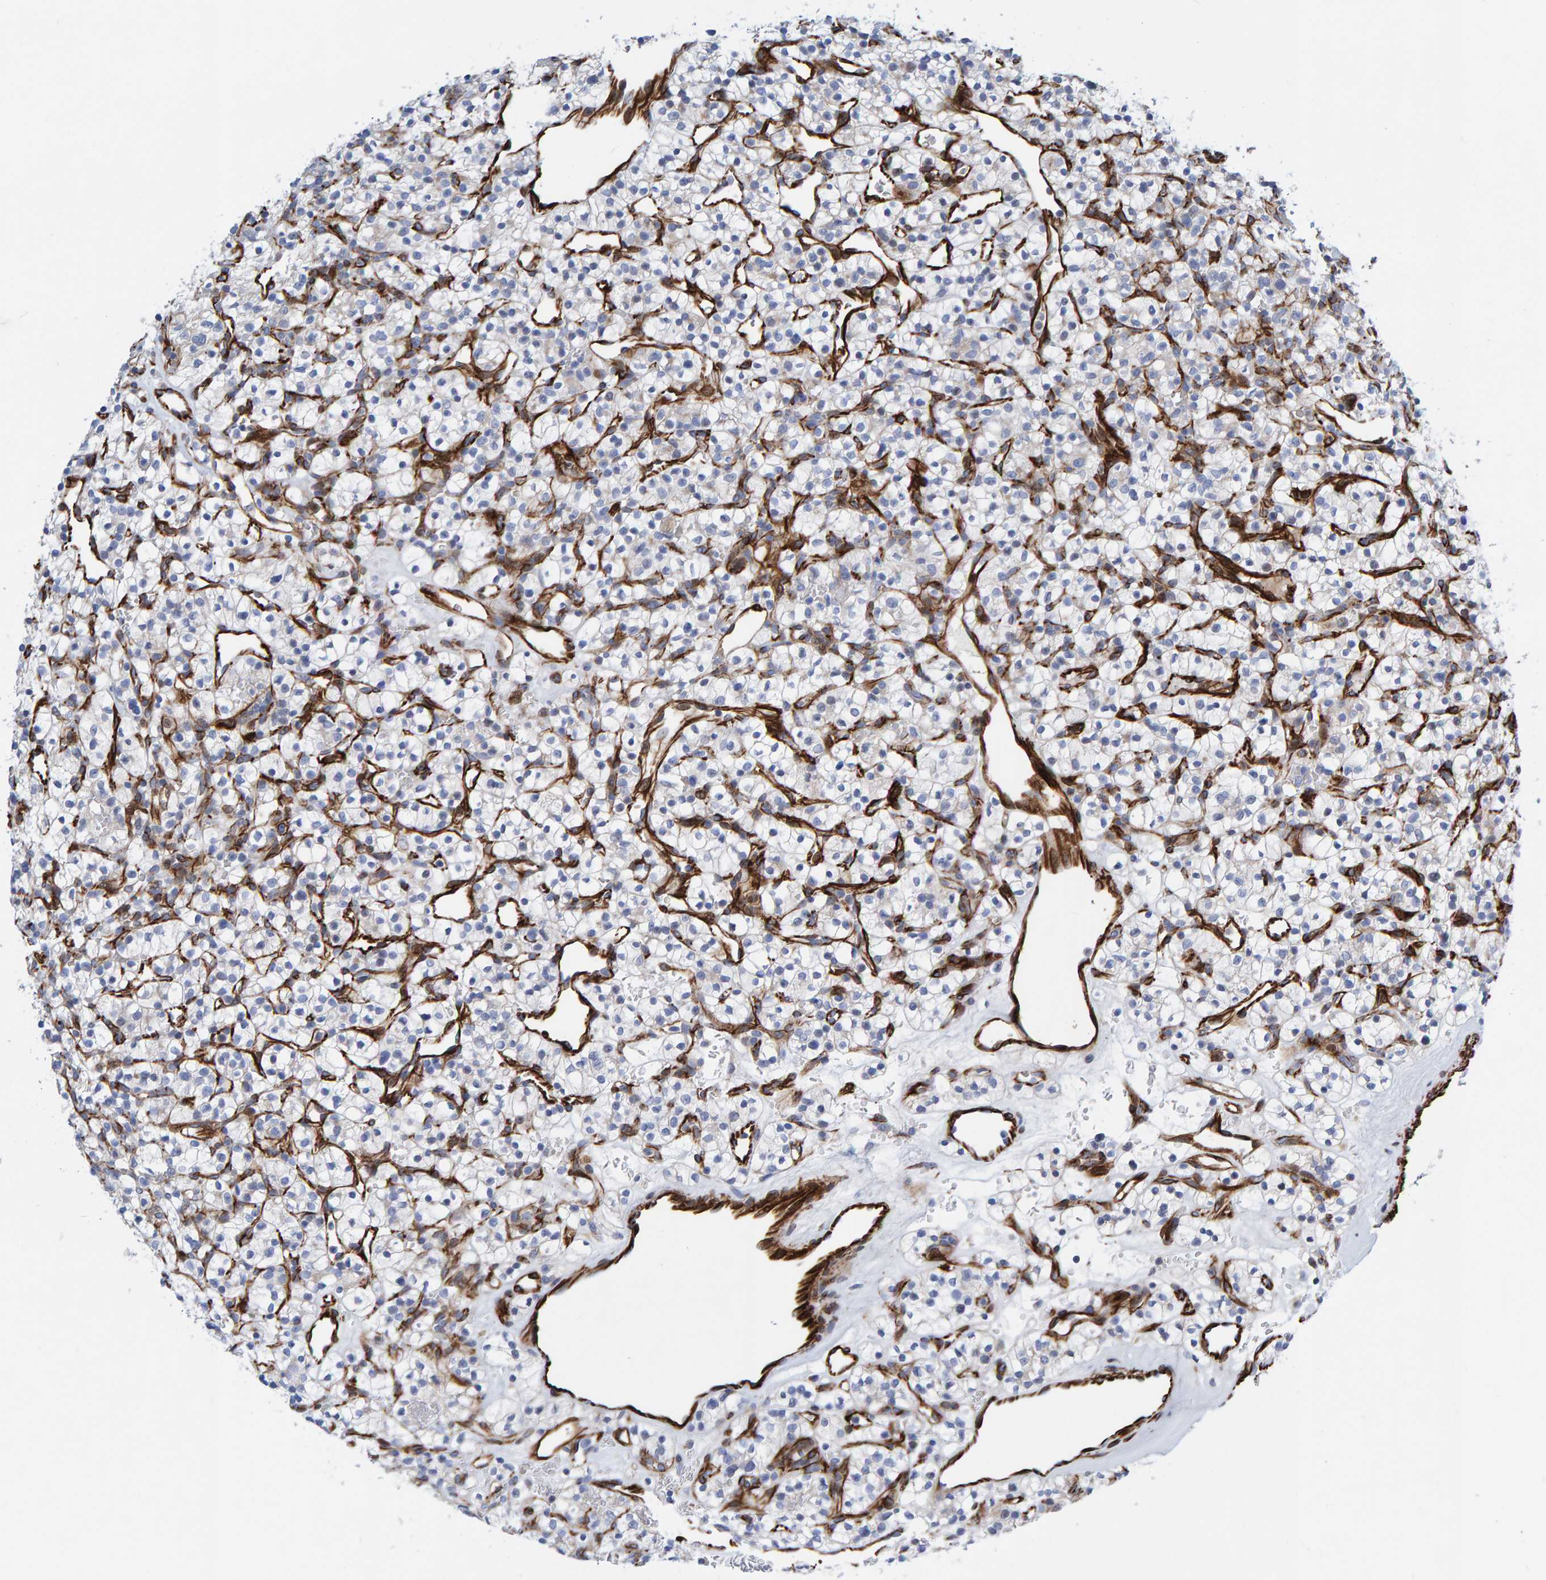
{"staining": {"intensity": "negative", "quantity": "none", "location": "none"}, "tissue": "renal cancer", "cell_type": "Tumor cells", "image_type": "cancer", "snomed": [{"axis": "morphology", "description": "Adenocarcinoma, NOS"}, {"axis": "topography", "description": "Kidney"}], "caption": "Renal cancer was stained to show a protein in brown. There is no significant expression in tumor cells. The staining was performed using DAB to visualize the protein expression in brown, while the nuclei were stained in blue with hematoxylin (Magnification: 20x).", "gene": "POLG2", "patient": {"sex": "female", "age": 57}}